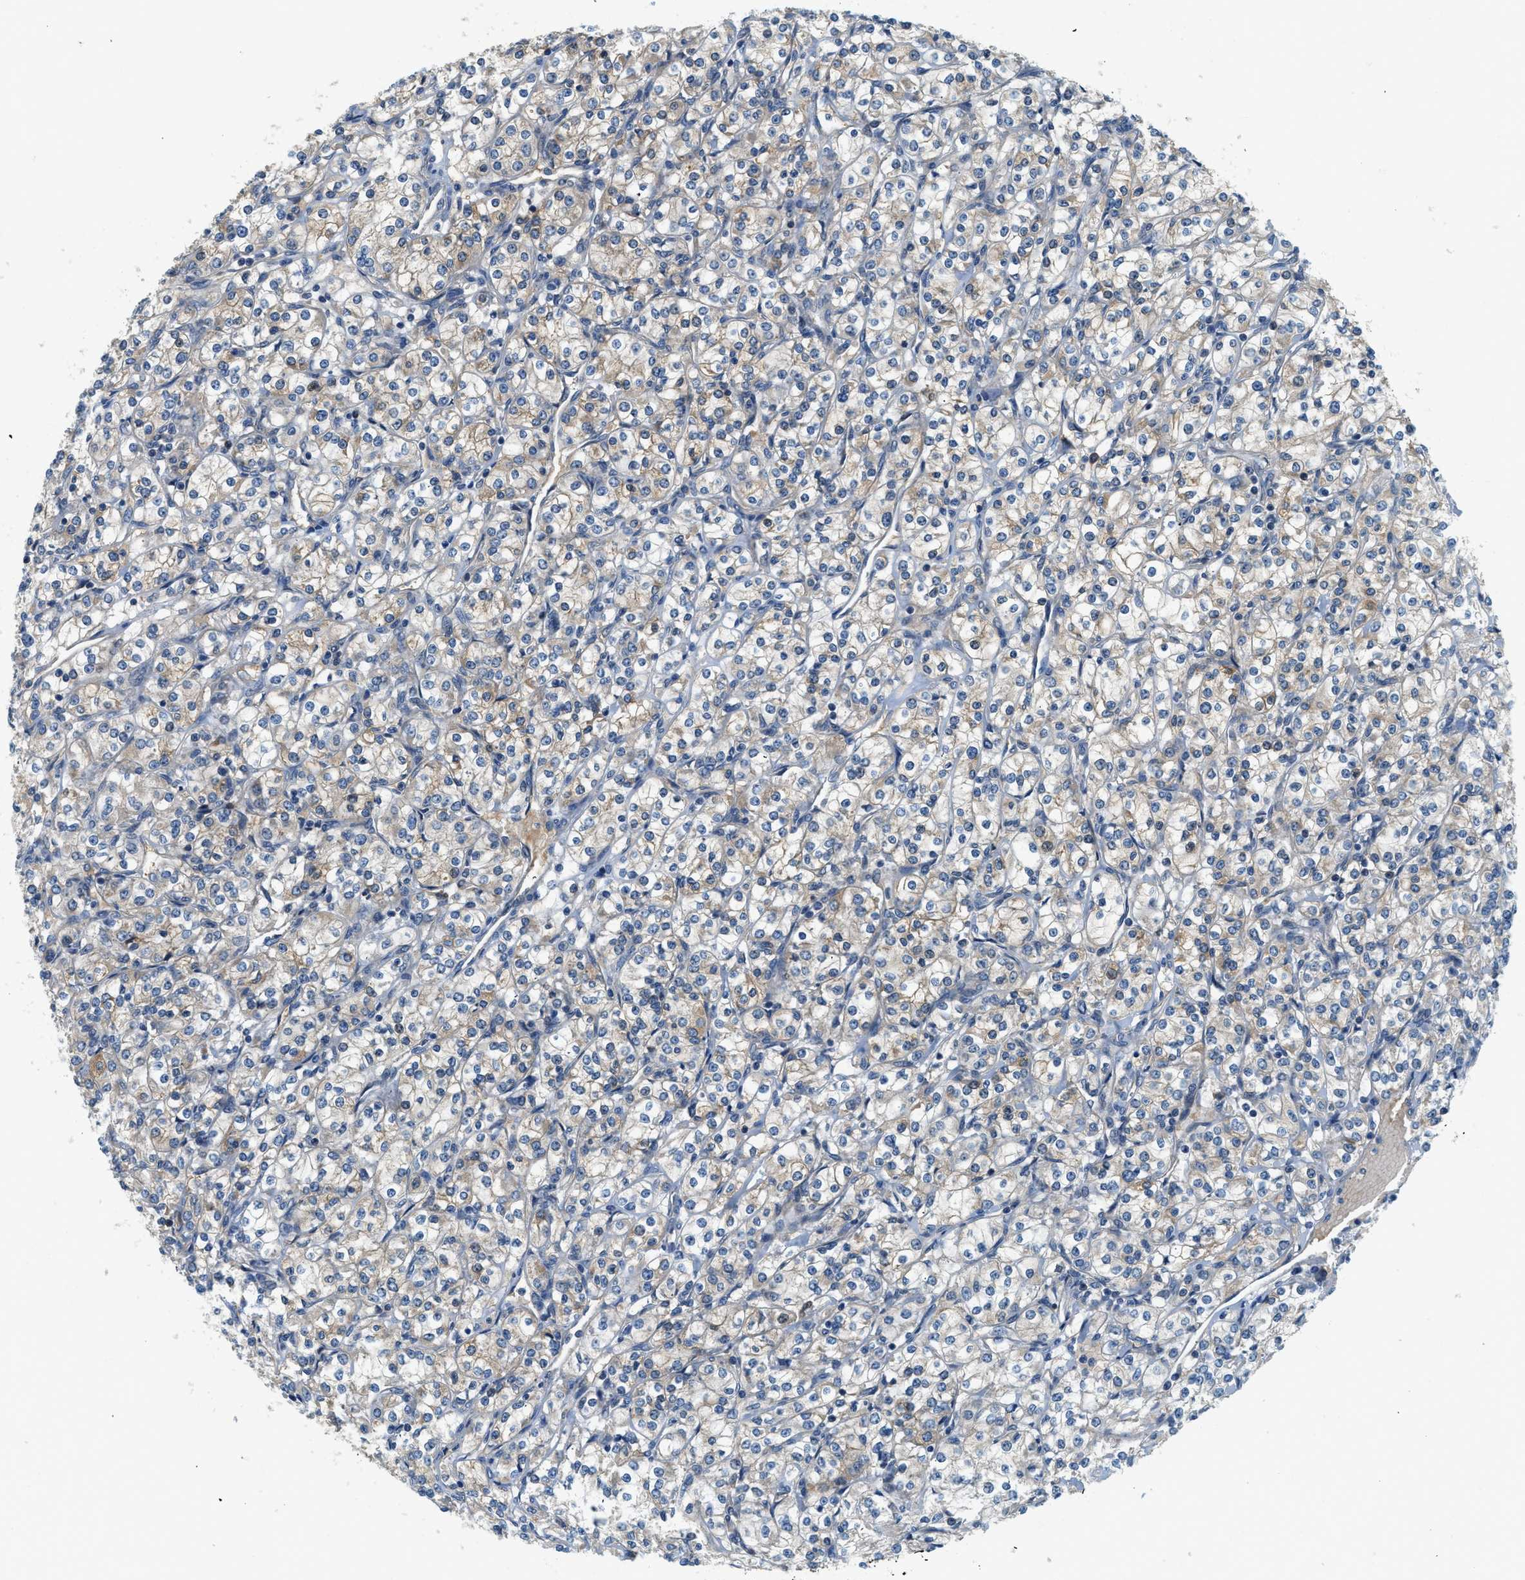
{"staining": {"intensity": "weak", "quantity": "25%-75%", "location": "cytoplasmic/membranous"}, "tissue": "renal cancer", "cell_type": "Tumor cells", "image_type": "cancer", "snomed": [{"axis": "morphology", "description": "Adenocarcinoma, NOS"}, {"axis": "topography", "description": "Kidney"}], "caption": "Adenocarcinoma (renal) stained with immunohistochemistry demonstrates weak cytoplasmic/membranous expression in approximately 25%-75% of tumor cells. (Brightfield microscopy of DAB IHC at high magnification).", "gene": "KCNK1", "patient": {"sex": "male", "age": 77}}